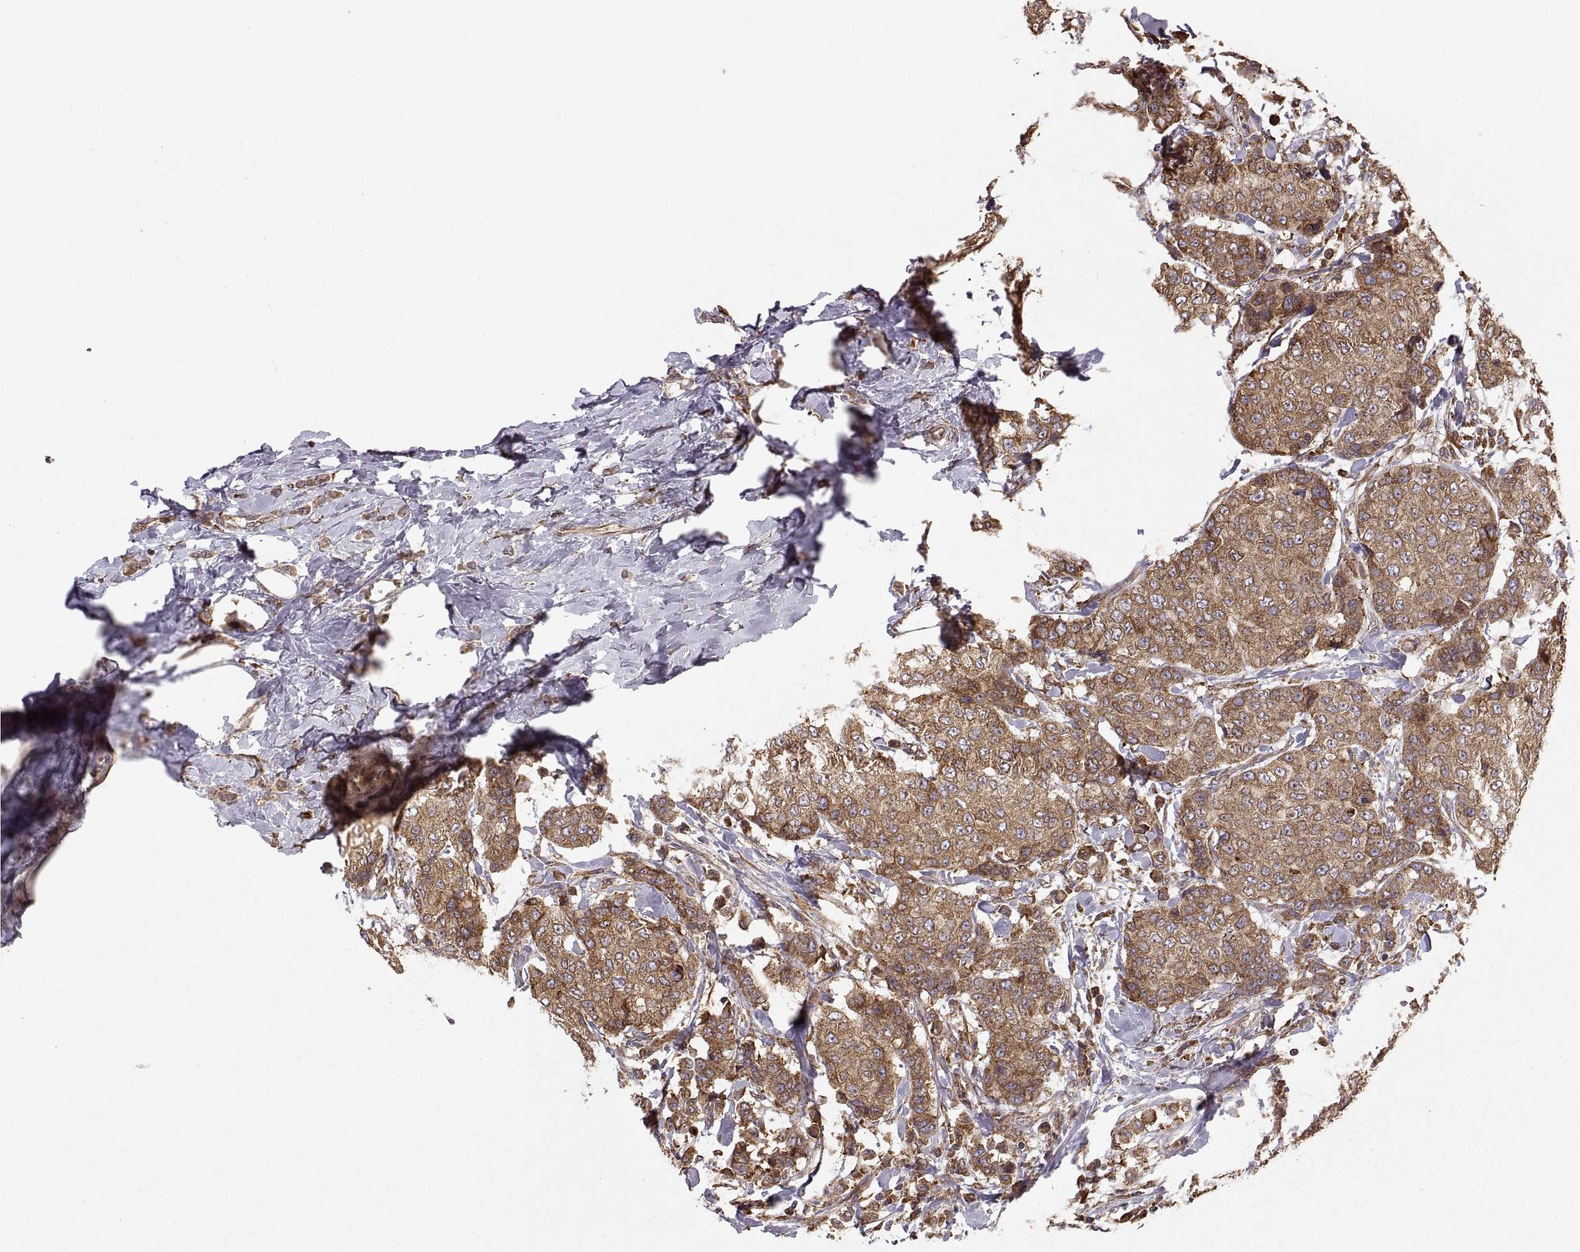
{"staining": {"intensity": "moderate", "quantity": ">75%", "location": "cytoplasmic/membranous"}, "tissue": "breast cancer", "cell_type": "Tumor cells", "image_type": "cancer", "snomed": [{"axis": "morphology", "description": "Duct carcinoma"}, {"axis": "topography", "description": "Breast"}], "caption": "Immunohistochemical staining of human breast cancer (intraductal carcinoma) reveals moderate cytoplasmic/membranous protein staining in about >75% of tumor cells.", "gene": "PDIA3", "patient": {"sex": "female", "age": 27}}